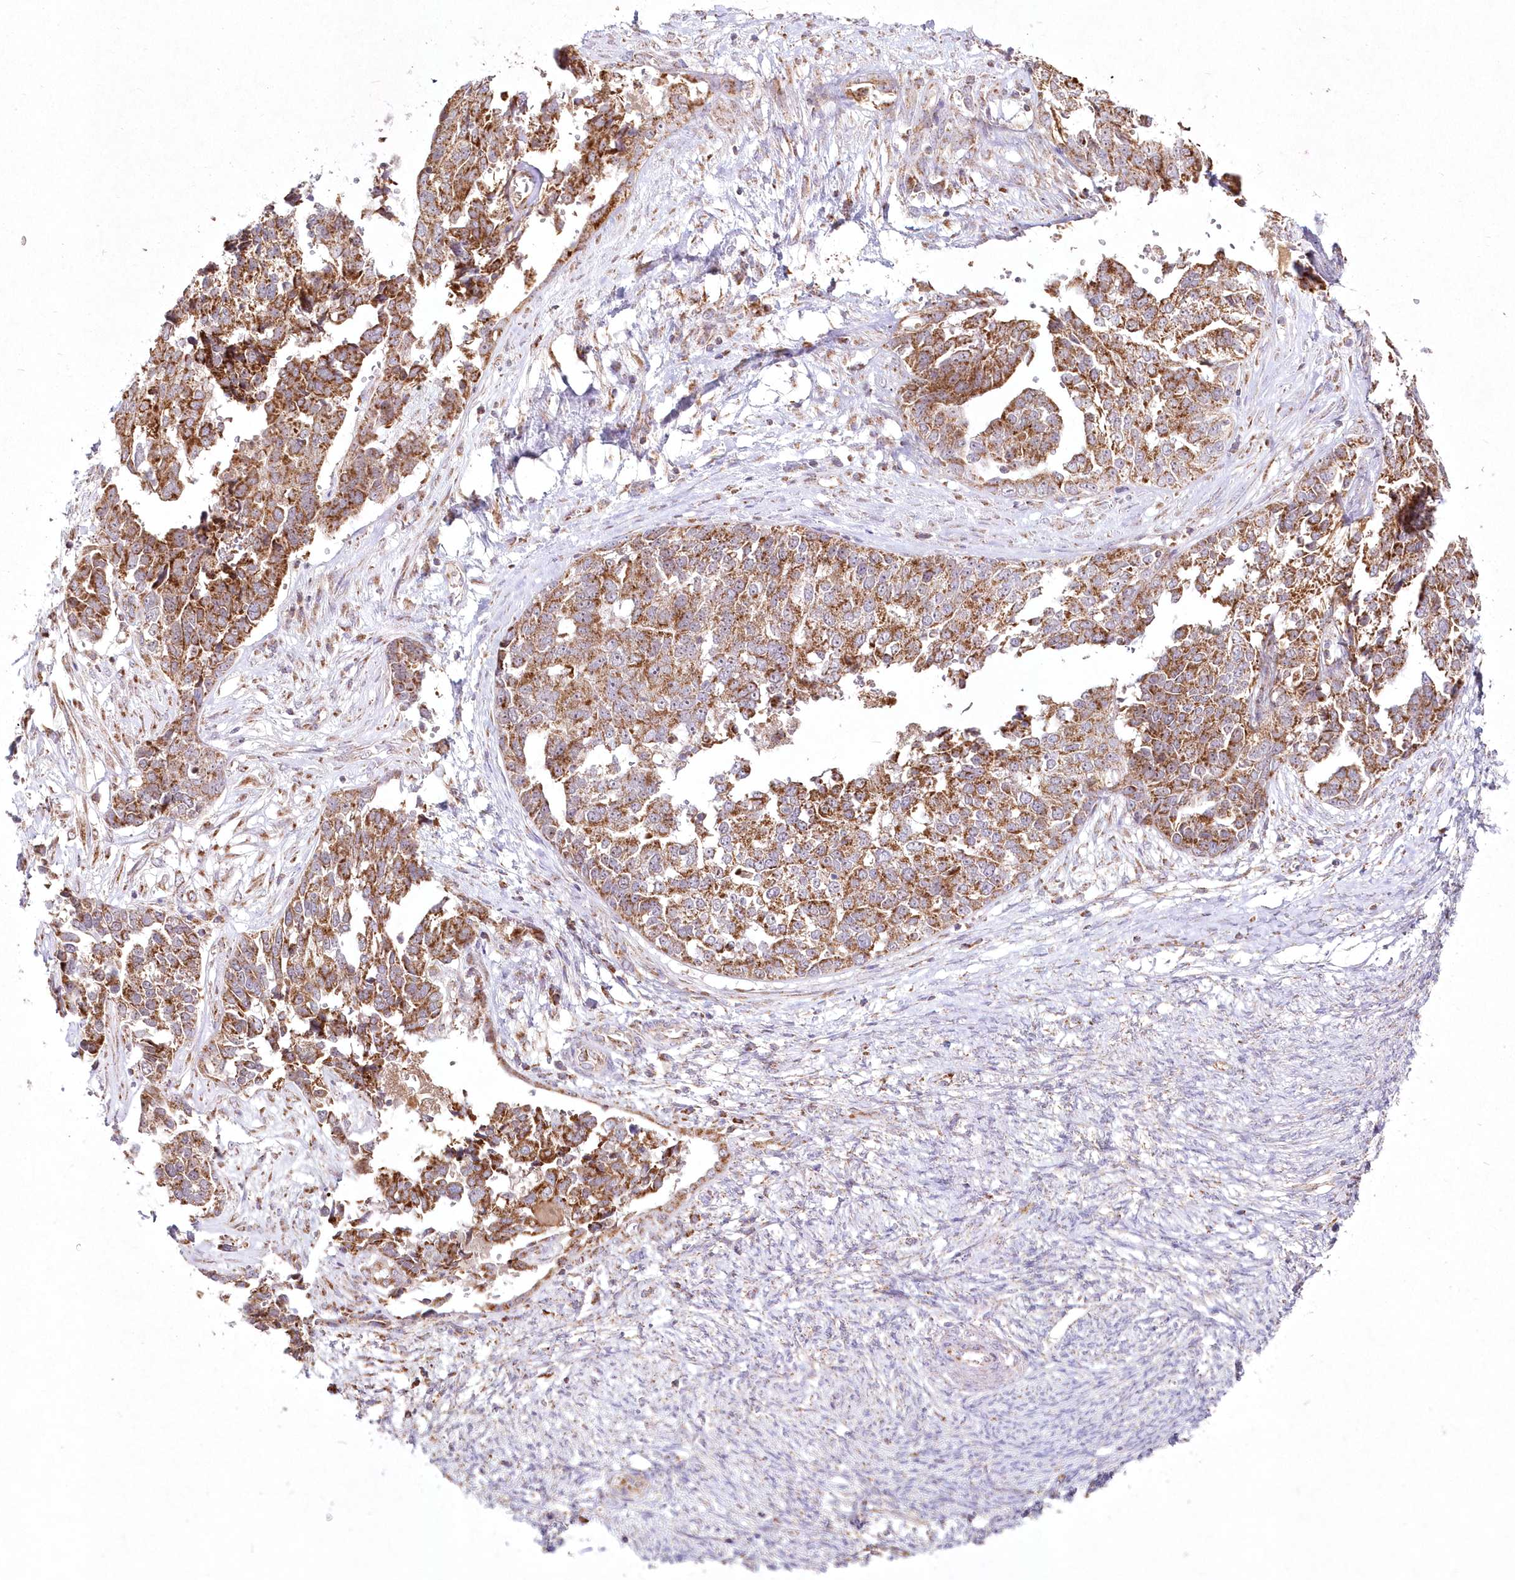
{"staining": {"intensity": "moderate", "quantity": ">75%", "location": "cytoplasmic/membranous"}, "tissue": "ovarian cancer", "cell_type": "Tumor cells", "image_type": "cancer", "snomed": [{"axis": "morphology", "description": "Cystadenocarcinoma, serous, NOS"}, {"axis": "topography", "description": "Ovary"}], "caption": "A brown stain shows moderate cytoplasmic/membranous expression of a protein in ovarian cancer tumor cells.", "gene": "DNA2", "patient": {"sex": "female", "age": 44}}